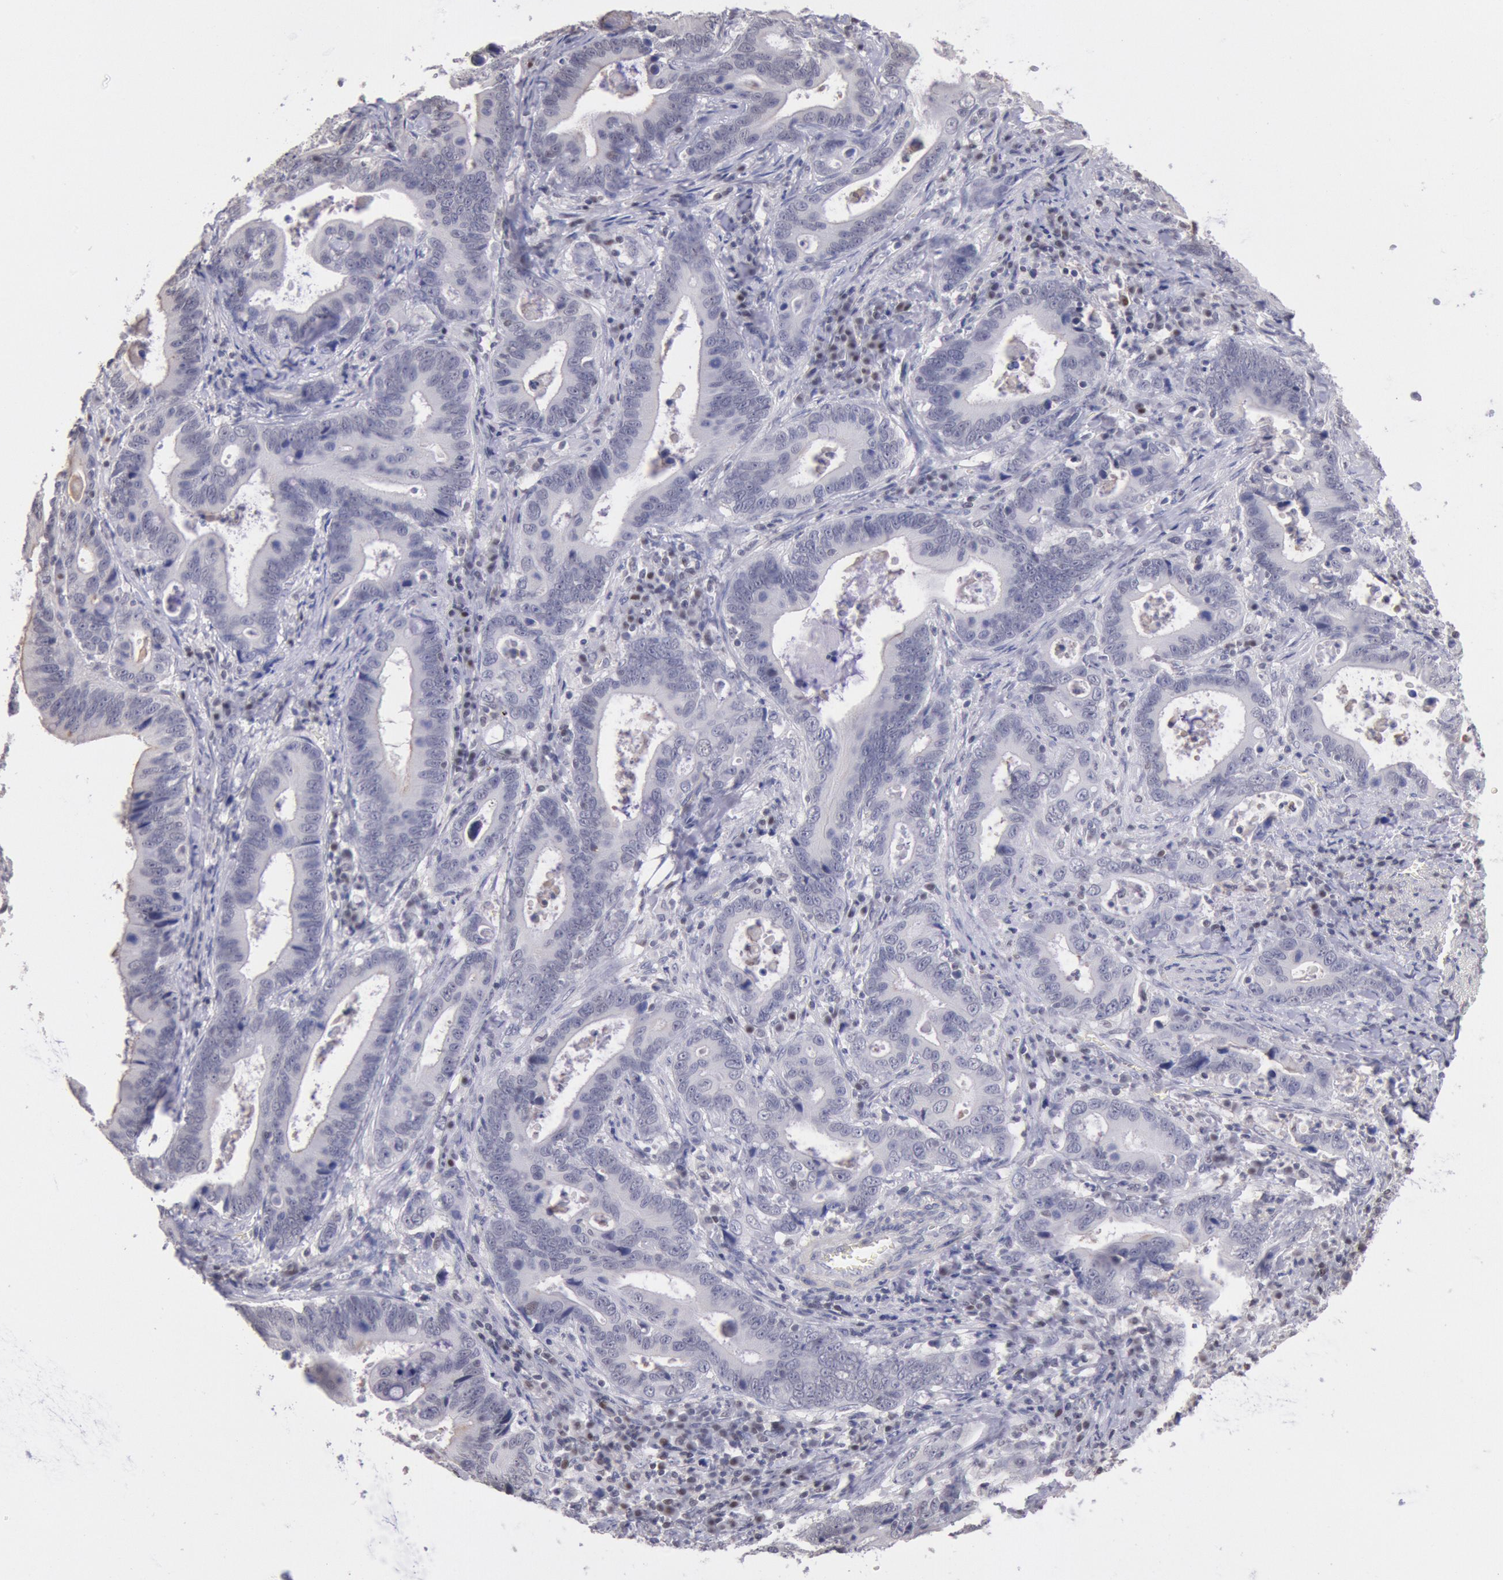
{"staining": {"intensity": "negative", "quantity": "none", "location": "none"}, "tissue": "stomach cancer", "cell_type": "Tumor cells", "image_type": "cancer", "snomed": [{"axis": "morphology", "description": "Adenocarcinoma, NOS"}, {"axis": "topography", "description": "Stomach, upper"}], "caption": "Stomach cancer stained for a protein using immunohistochemistry shows no staining tumor cells.", "gene": "MYH7", "patient": {"sex": "male", "age": 63}}